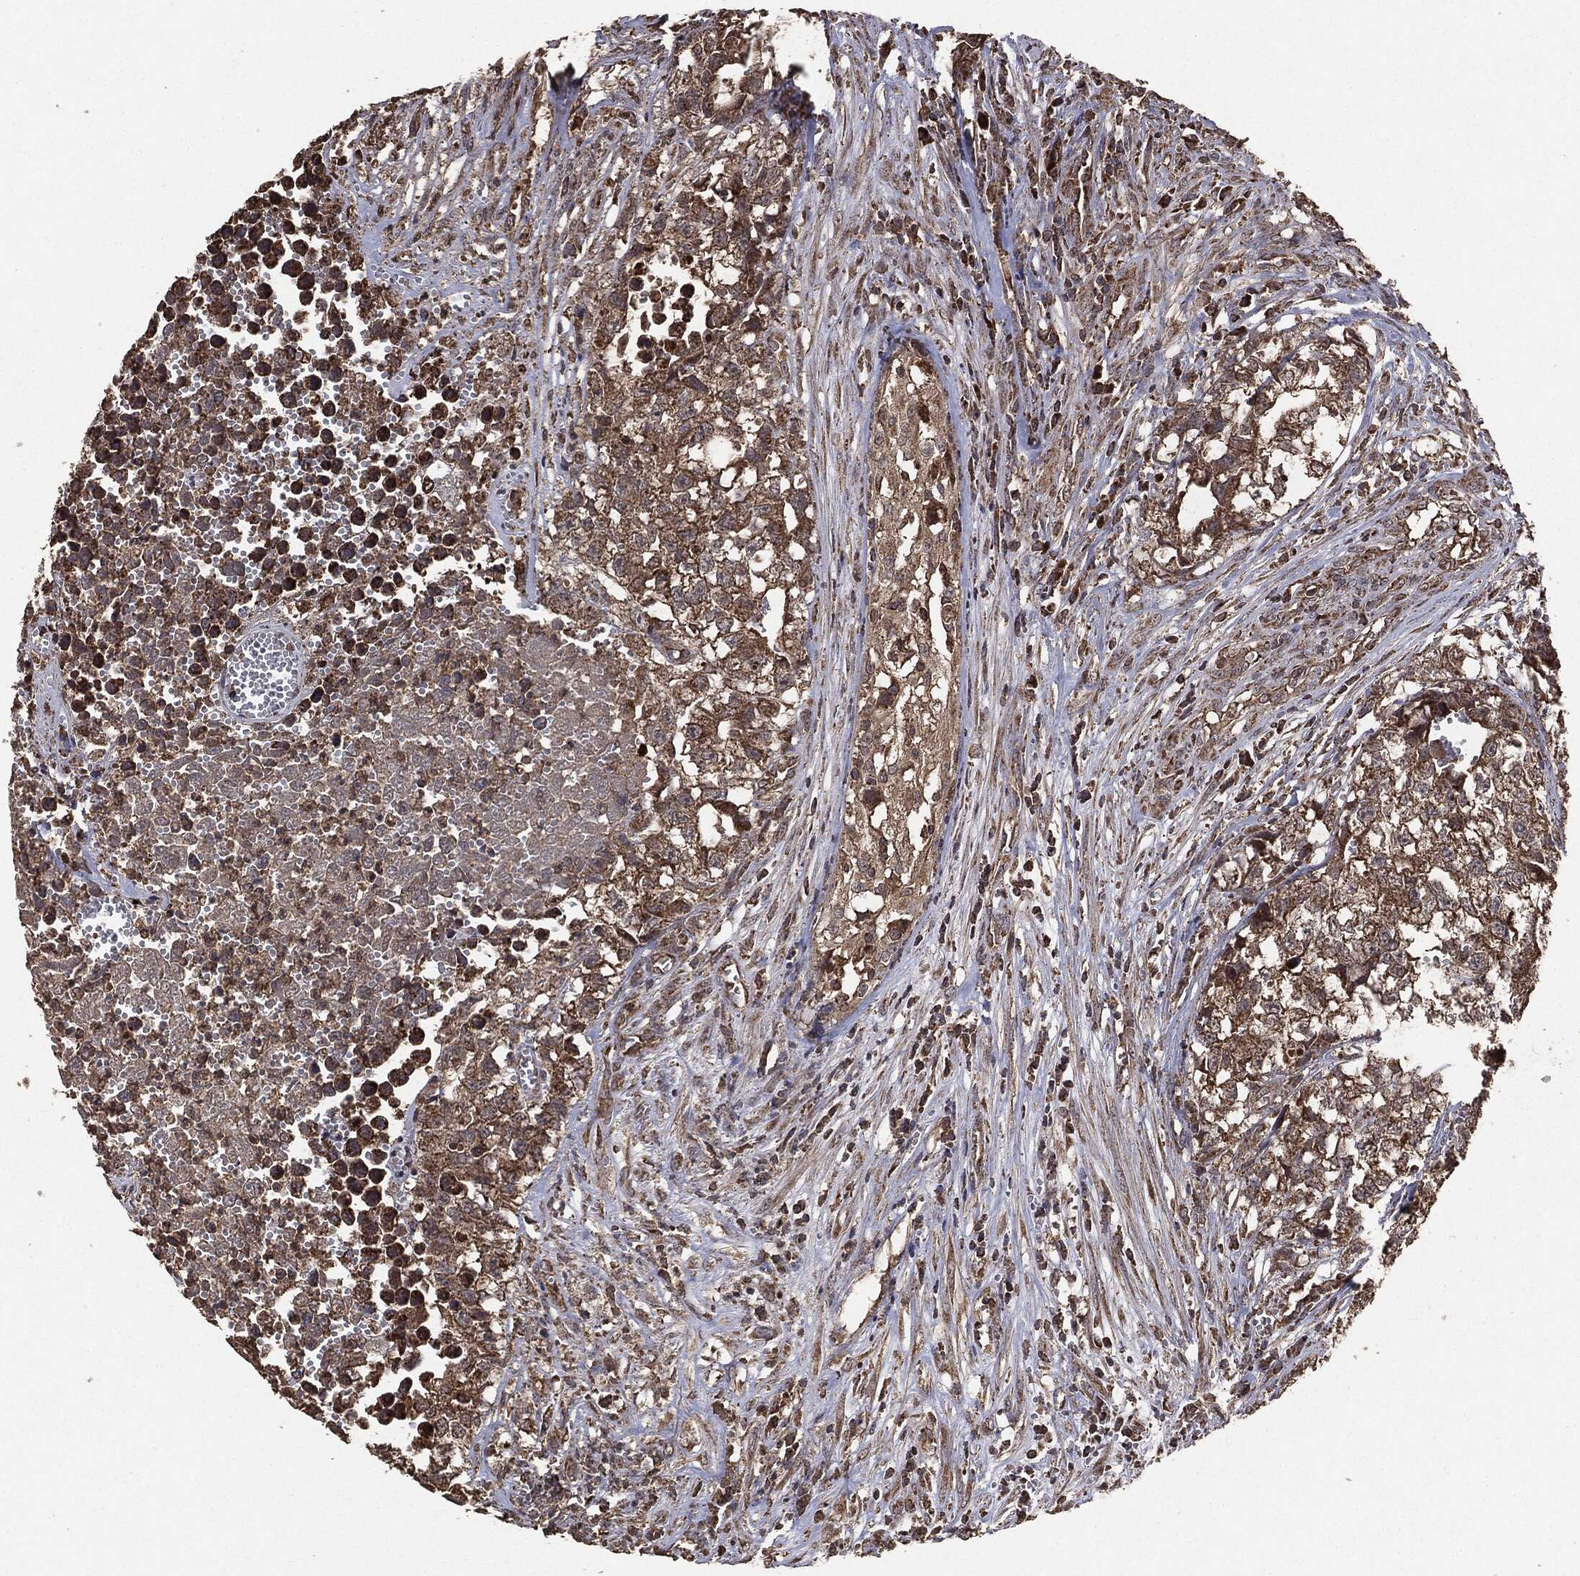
{"staining": {"intensity": "moderate", "quantity": ">75%", "location": "cytoplasmic/membranous"}, "tissue": "testis cancer", "cell_type": "Tumor cells", "image_type": "cancer", "snomed": [{"axis": "morphology", "description": "Seminoma, NOS"}, {"axis": "morphology", "description": "Carcinoma, Embryonal, NOS"}, {"axis": "topography", "description": "Testis"}], "caption": "Brown immunohistochemical staining in human seminoma (testis) exhibits moderate cytoplasmic/membranous positivity in about >75% of tumor cells.", "gene": "MTOR", "patient": {"sex": "male", "age": 22}}